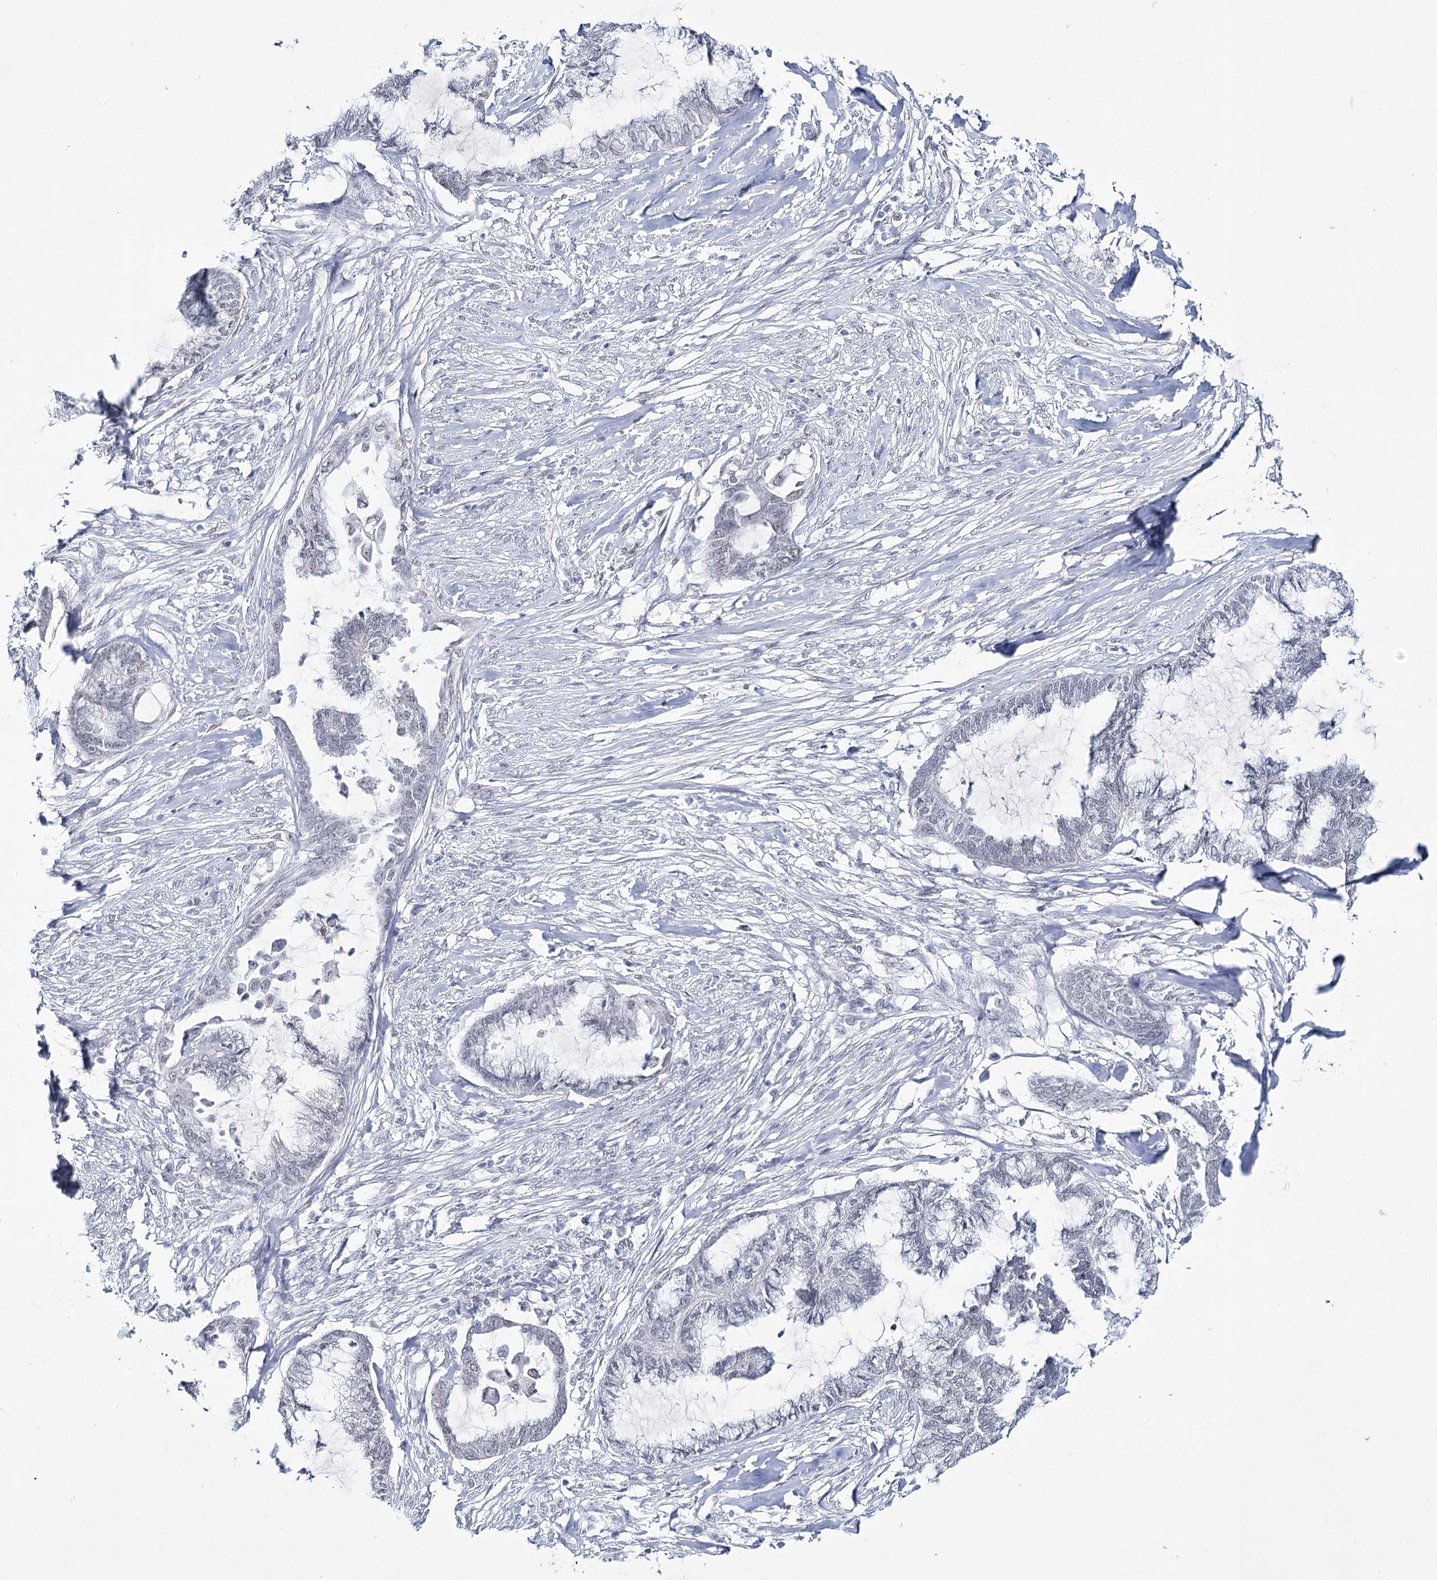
{"staining": {"intensity": "weak", "quantity": "<25%", "location": "nuclear"}, "tissue": "endometrial cancer", "cell_type": "Tumor cells", "image_type": "cancer", "snomed": [{"axis": "morphology", "description": "Adenocarcinoma, NOS"}, {"axis": "topography", "description": "Endometrium"}], "caption": "There is no significant positivity in tumor cells of endometrial cancer.", "gene": "ZC3H8", "patient": {"sex": "female", "age": 86}}